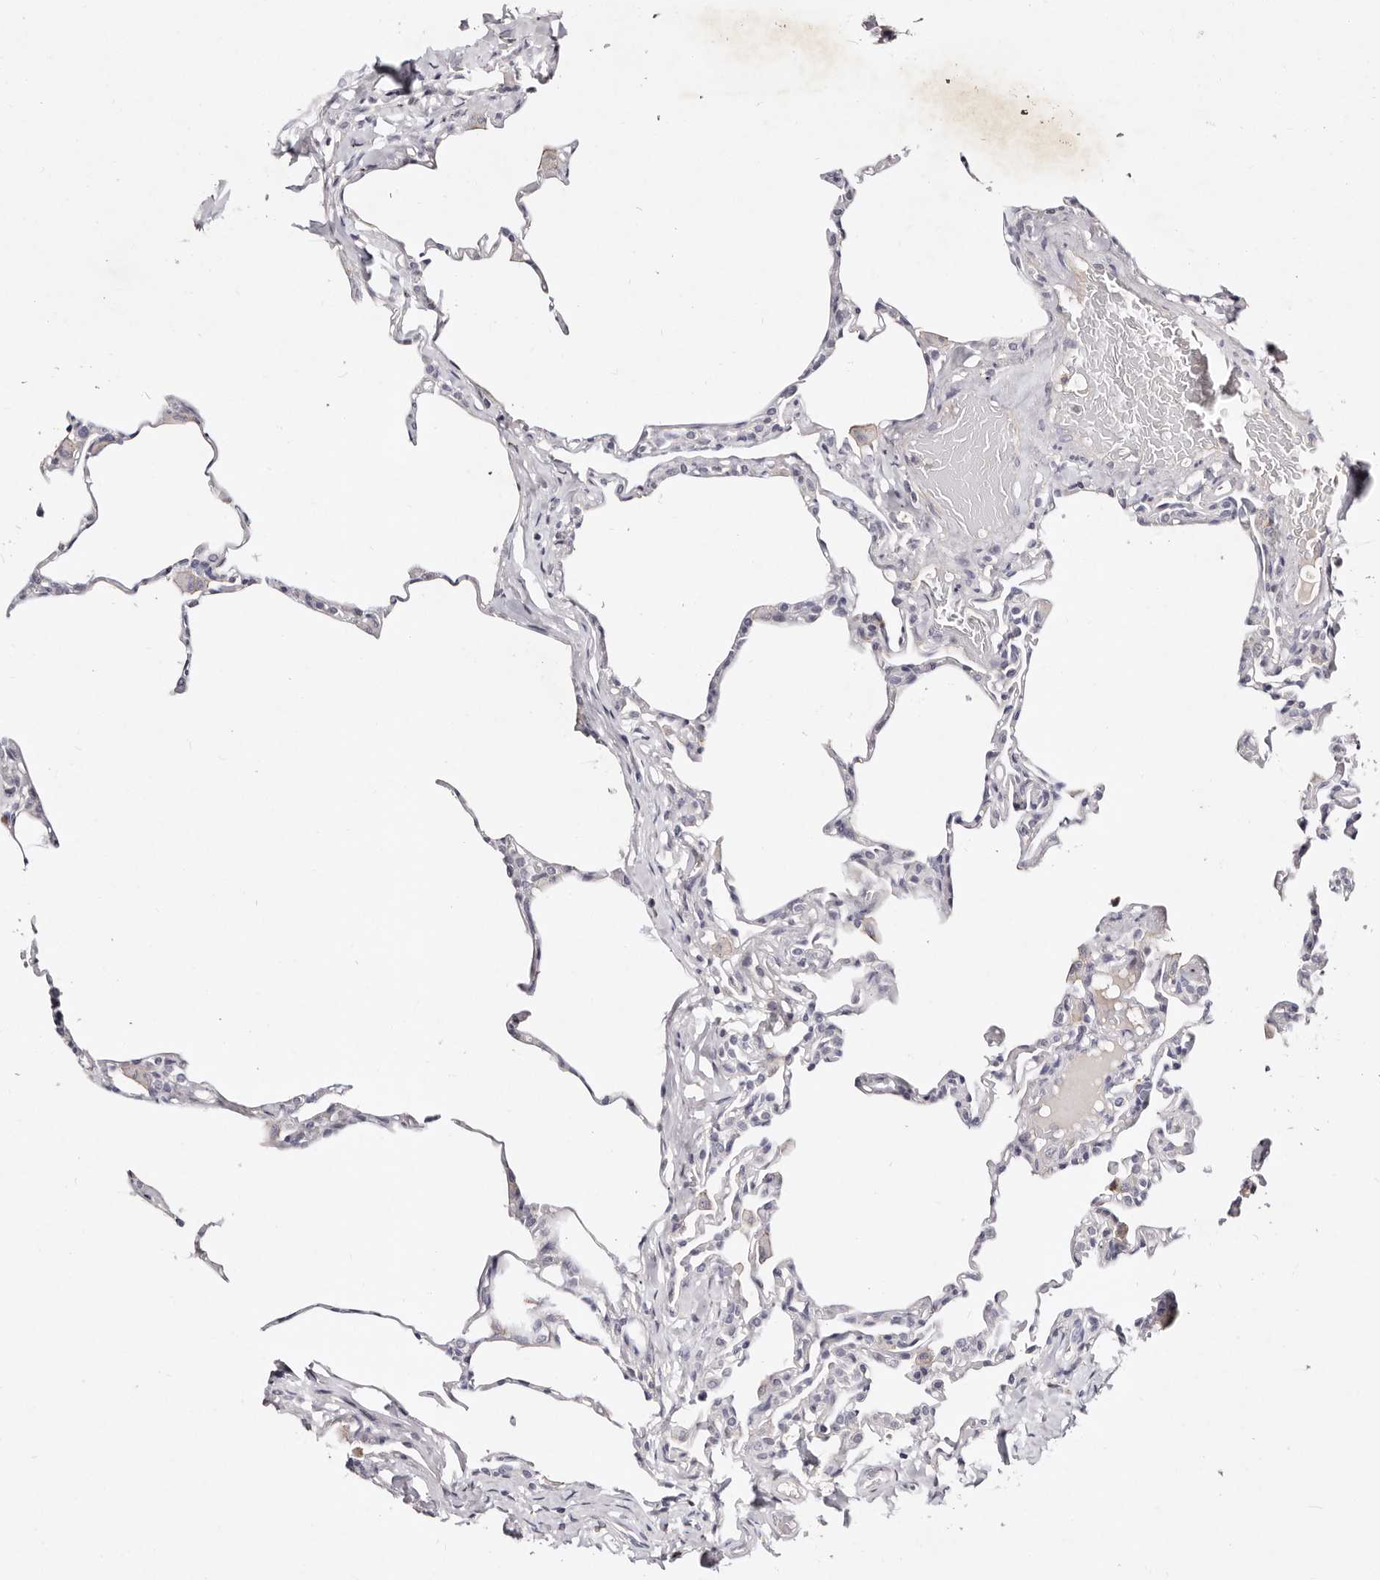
{"staining": {"intensity": "negative", "quantity": "none", "location": "none"}, "tissue": "lung", "cell_type": "Alveolar cells", "image_type": "normal", "snomed": [{"axis": "morphology", "description": "Normal tissue, NOS"}, {"axis": "topography", "description": "Lung"}], "caption": "Alveolar cells show no significant expression in benign lung.", "gene": "MRPS33", "patient": {"sex": "male", "age": 20}}